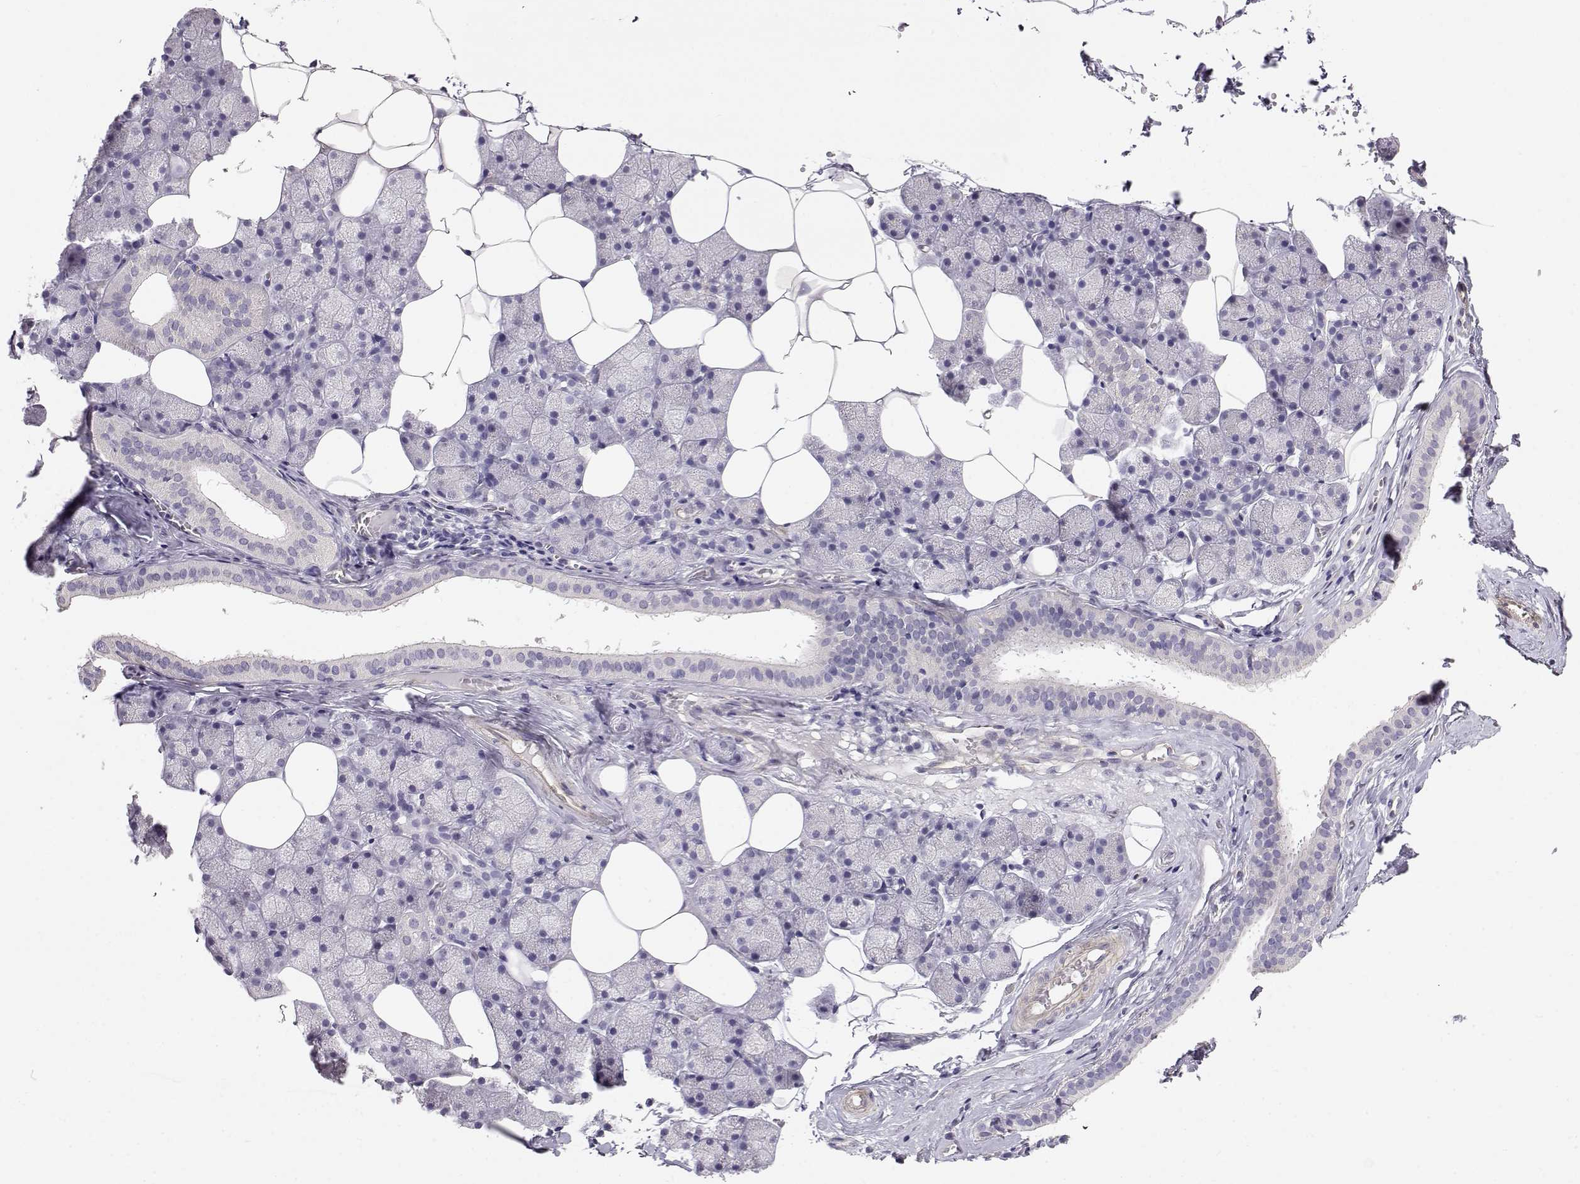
{"staining": {"intensity": "negative", "quantity": "none", "location": "none"}, "tissue": "salivary gland", "cell_type": "Glandular cells", "image_type": "normal", "snomed": [{"axis": "morphology", "description": "Normal tissue, NOS"}, {"axis": "topography", "description": "Salivary gland"}], "caption": "Glandular cells are negative for protein expression in normal human salivary gland. Nuclei are stained in blue.", "gene": "ENDOU", "patient": {"sex": "male", "age": 38}}